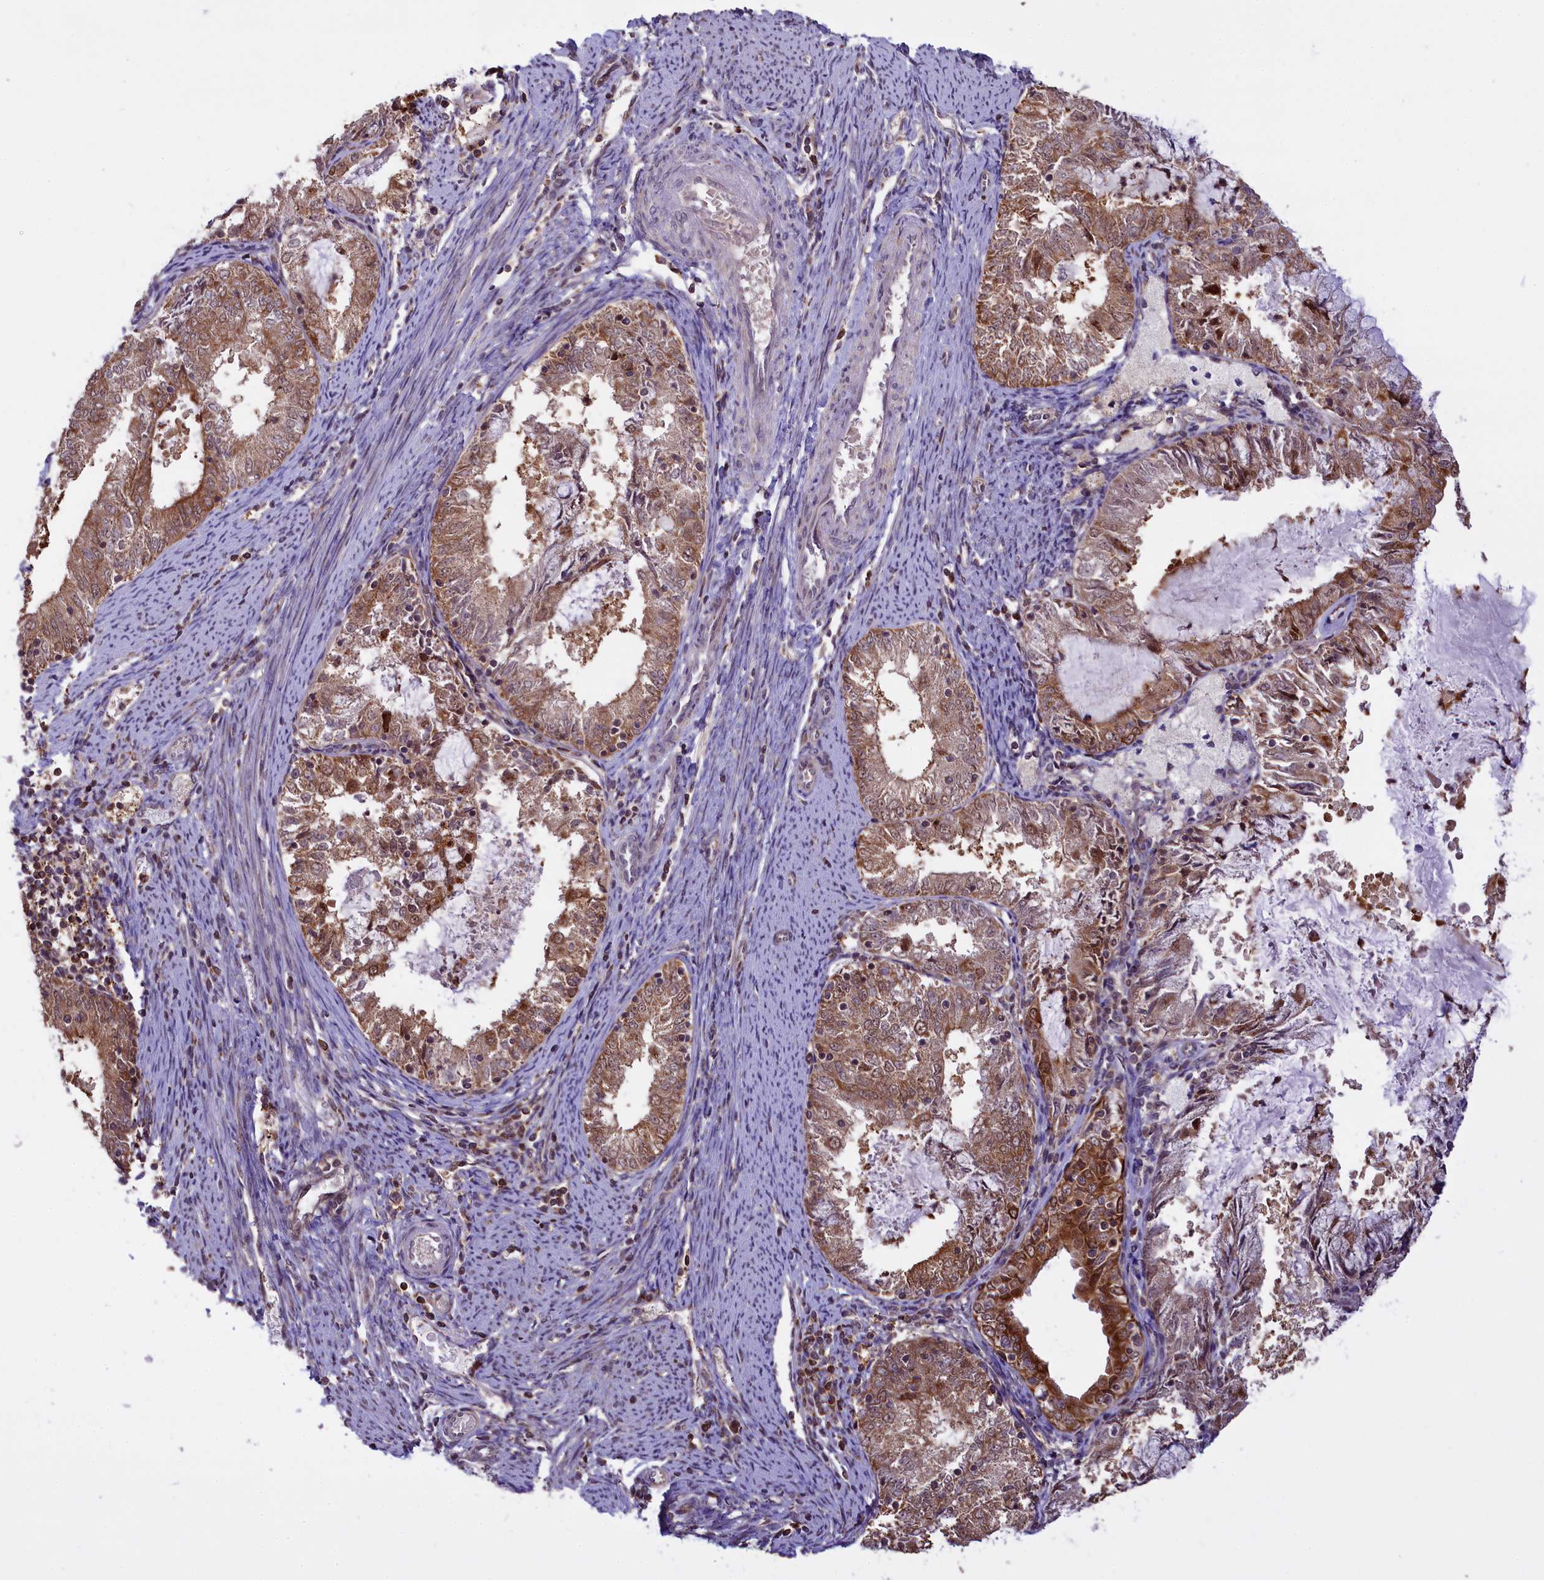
{"staining": {"intensity": "moderate", "quantity": "25%-75%", "location": "cytoplasmic/membranous"}, "tissue": "endometrial cancer", "cell_type": "Tumor cells", "image_type": "cancer", "snomed": [{"axis": "morphology", "description": "Adenocarcinoma, NOS"}, {"axis": "topography", "description": "Endometrium"}], "caption": "Moderate cytoplasmic/membranous protein positivity is present in about 25%-75% of tumor cells in endometrial cancer.", "gene": "CARD8", "patient": {"sex": "female", "age": 57}}